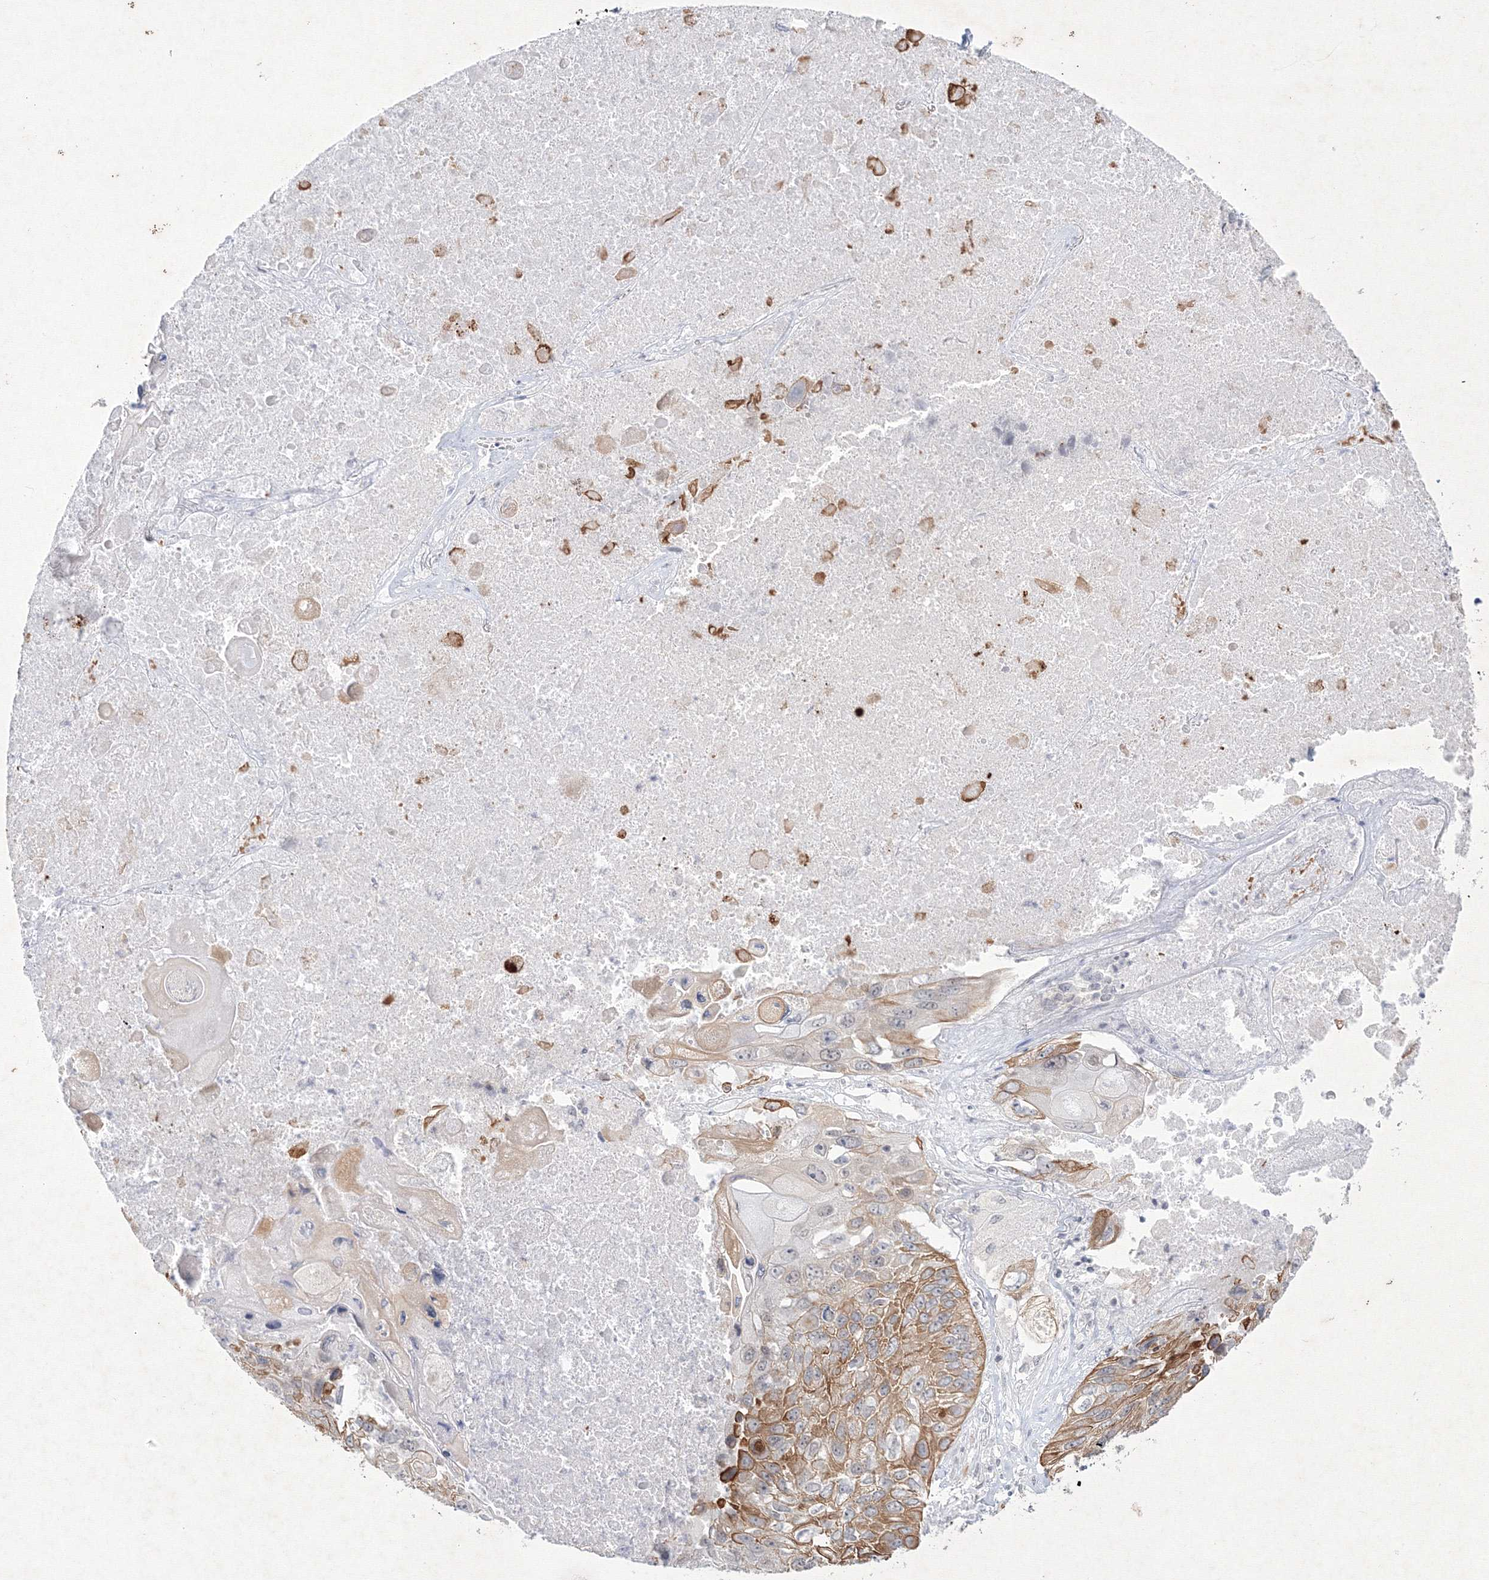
{"staining": {"intensity": "moderate", "quantity": "25%-75%", "location": "cytoplasmic/membranous"}, "tissue": "lung cancer", "cell_type": "Tumor cells", "image_type": "cancer", "snomed": [{"axis": "morphology", "description": "Squamous cell carcinoma, NOS"}, {"axis": "topography", "description": "Lung"}], "caption": "Protein analysis of lung cancer (squamous cell carcinoma) tissue reveals moderate cytoplasmic/membranous expression in about 25%-75% of tumor cells. Nuclei are stained in blue.", "gene": "NXPE3", "patient": {"sex": "male", "age": 61}}